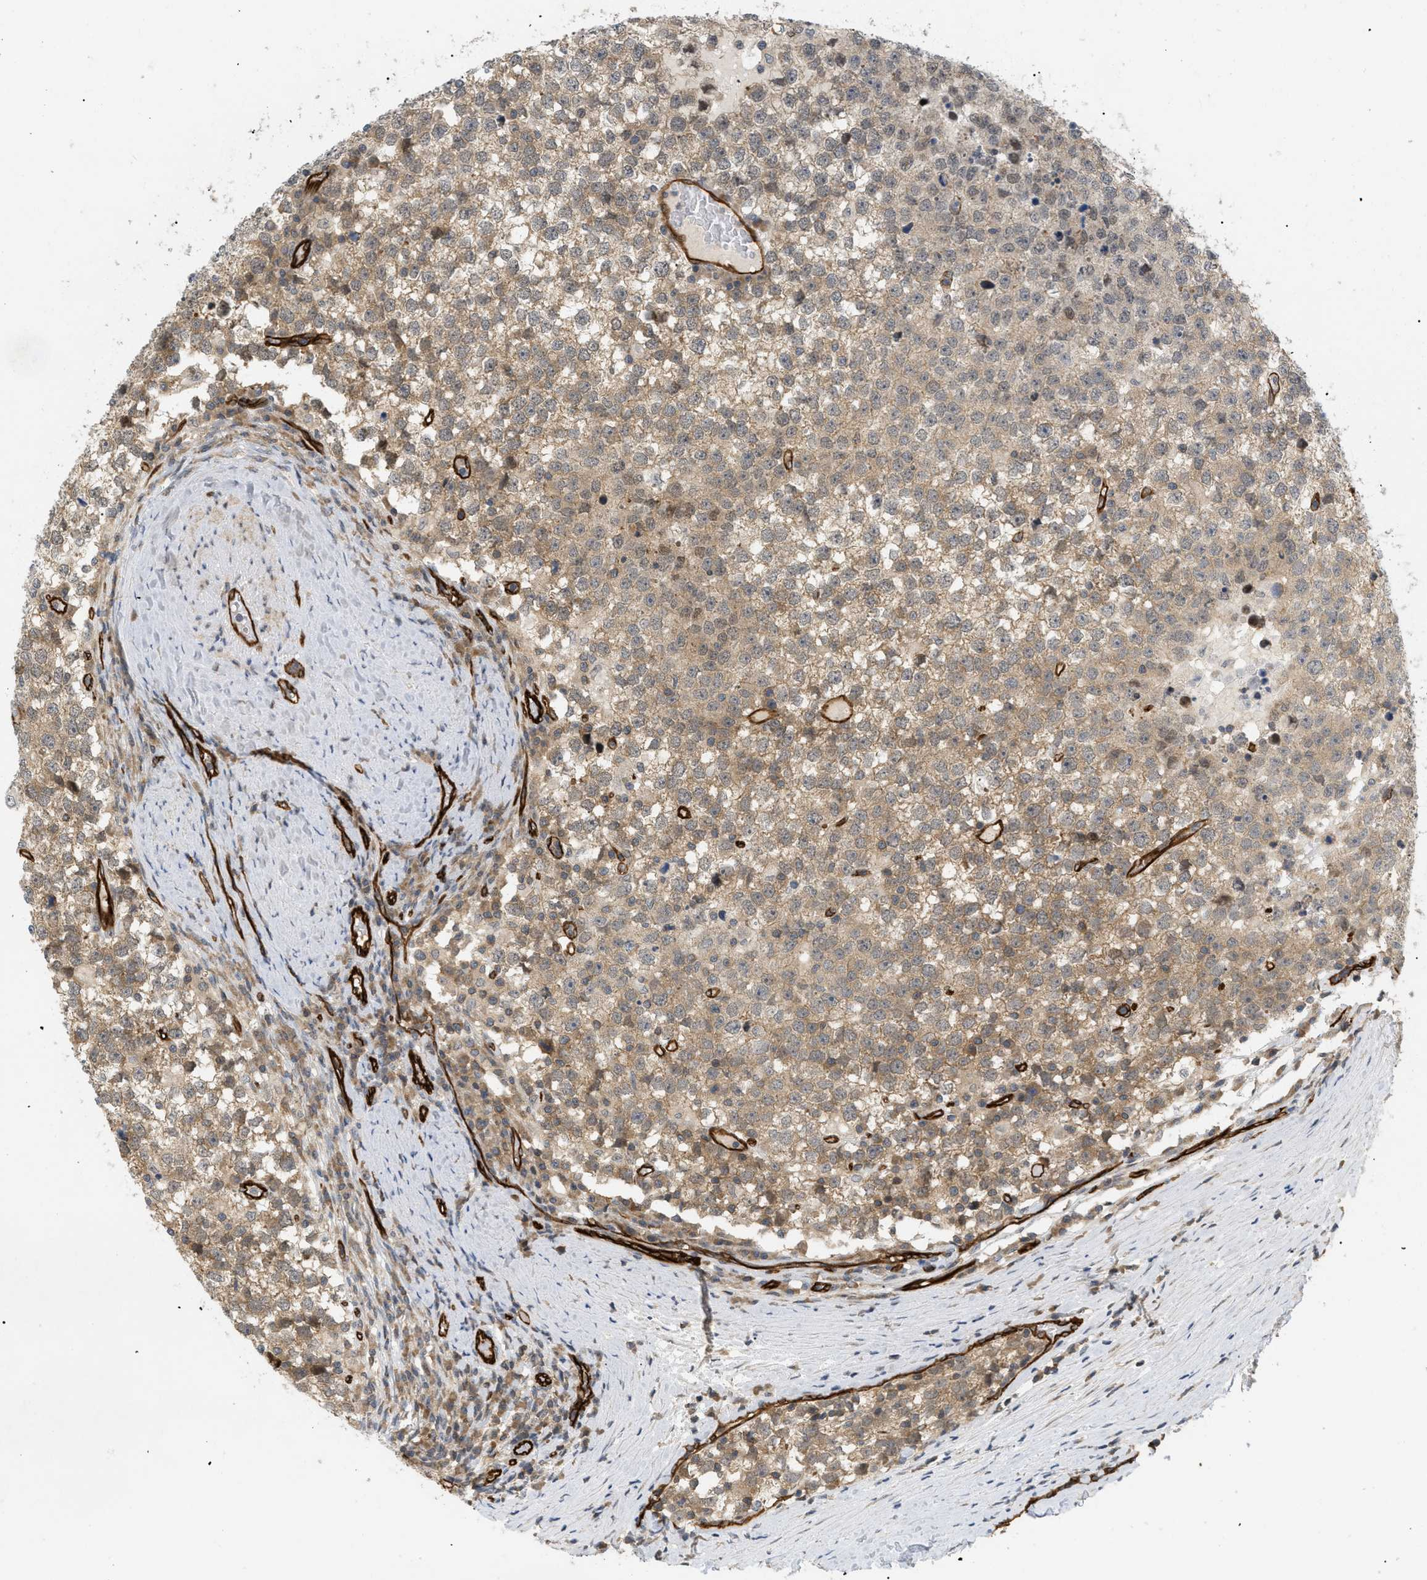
{"staining": {"intensity": "moderate", "quantity": ">75%", "location": "cytoplasmic/membranous"}, "tissue": "testis cancer", "cell_type": "Tumor cells", "image_type": "cancer", "snomed": [{"axis": "morphology", "description": "Seminoma, NOS"}, {"axis": "topography", "description": "Testis"}], "caption": "Immunohistochemical staining of seminoma (testis) exhibits medium levels of moderate cytoplasmic/membranous expression in about >75% of tumor cells. The protein is stained brown, and the nuclei are stained in blue (DAB (3,3'-diaminobenzidine) IHC with brightfield microscopy, high magnification).", "gene": "PALMD", "patient": {"sex": "male", "age": 65}}